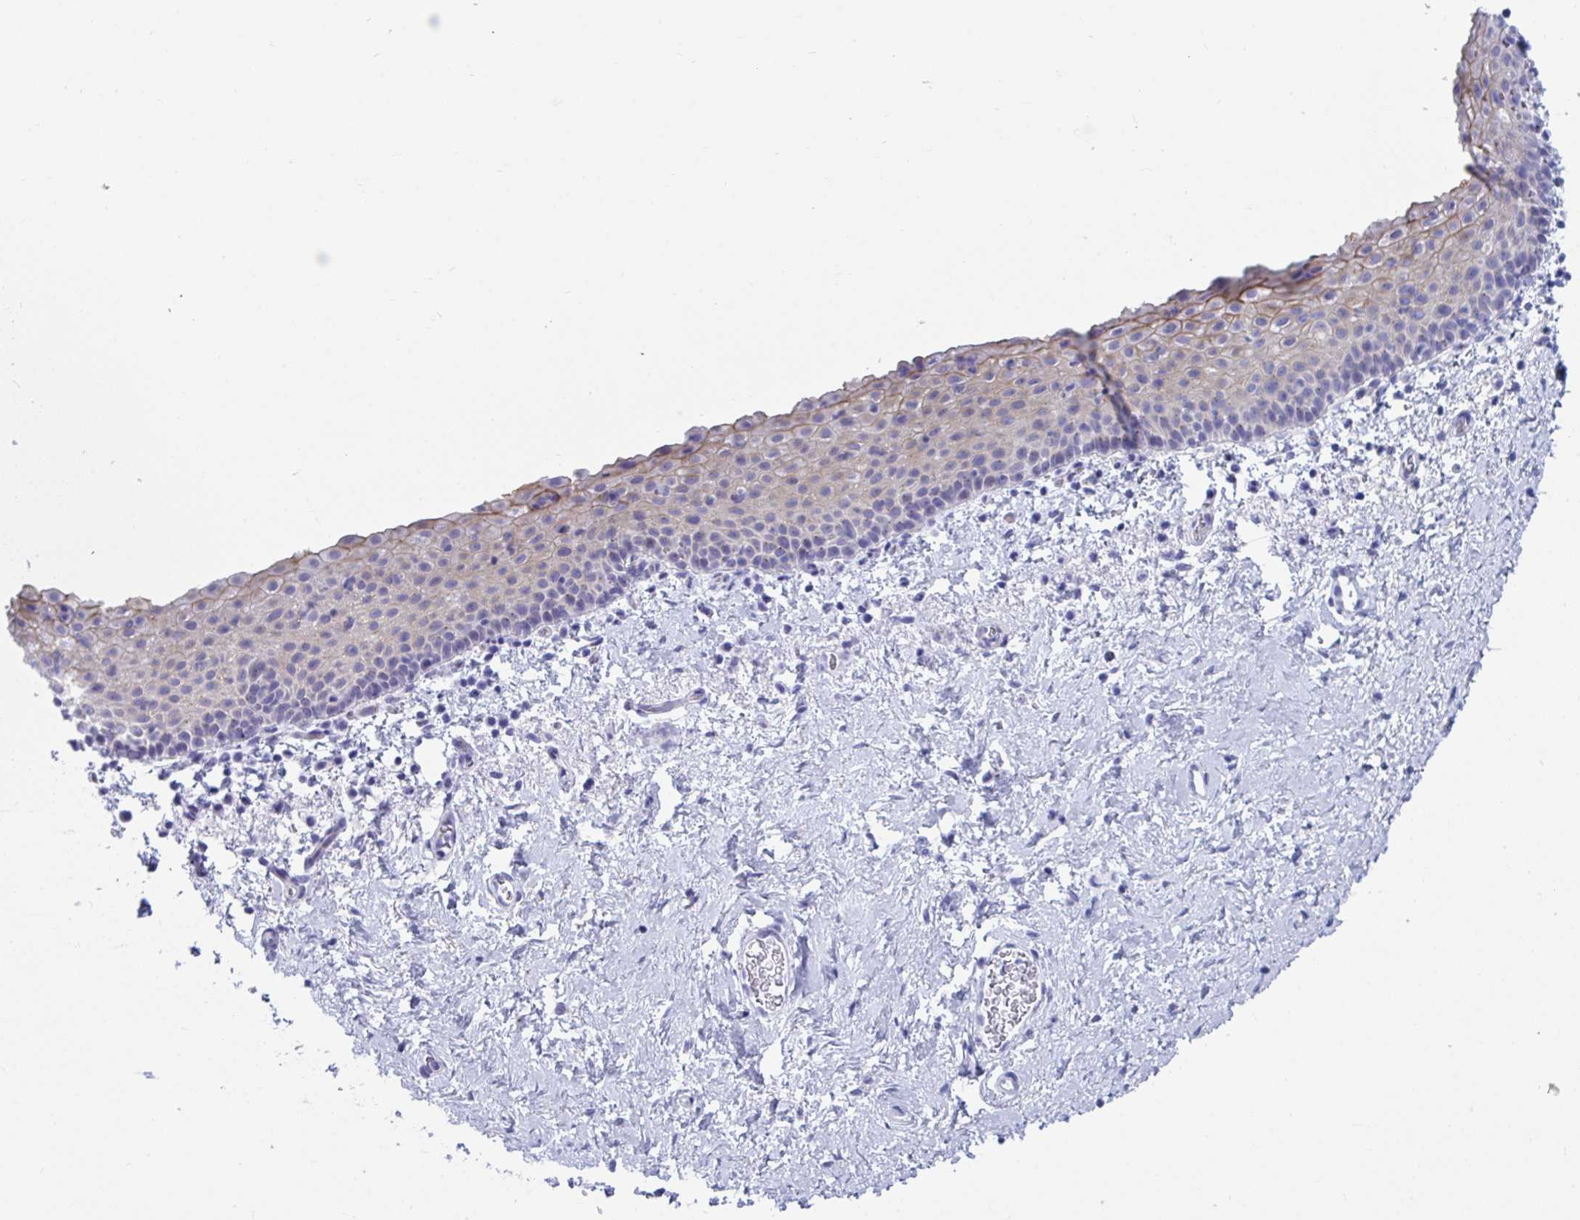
{"staining": {"intensity": "moderate", "quantity": "<25%", "location": "cytoplasmic/membranous"}, "tissue": "vagina", "cell_type": "Squamous epithelial cells", "image_type": "normal", "snomed": [{"axis": "morphology", "description": "Normal tissue, NOS"}, {"axis": "topography", "description": "Vagina"}], "caption": "A brown stain labels moderate cytoplasmic/membranous expression of a protein in squamous epithelial cells of unremarkable vagina. The protein of interest is stained brown, and the nuclei are stained in blue (DAB (3,3'-diaminobenzidine) IHC with brightfield microscopy, high magnification).", "gene": "TTC30A", "patient": {"sex": "female", "age": 61}}